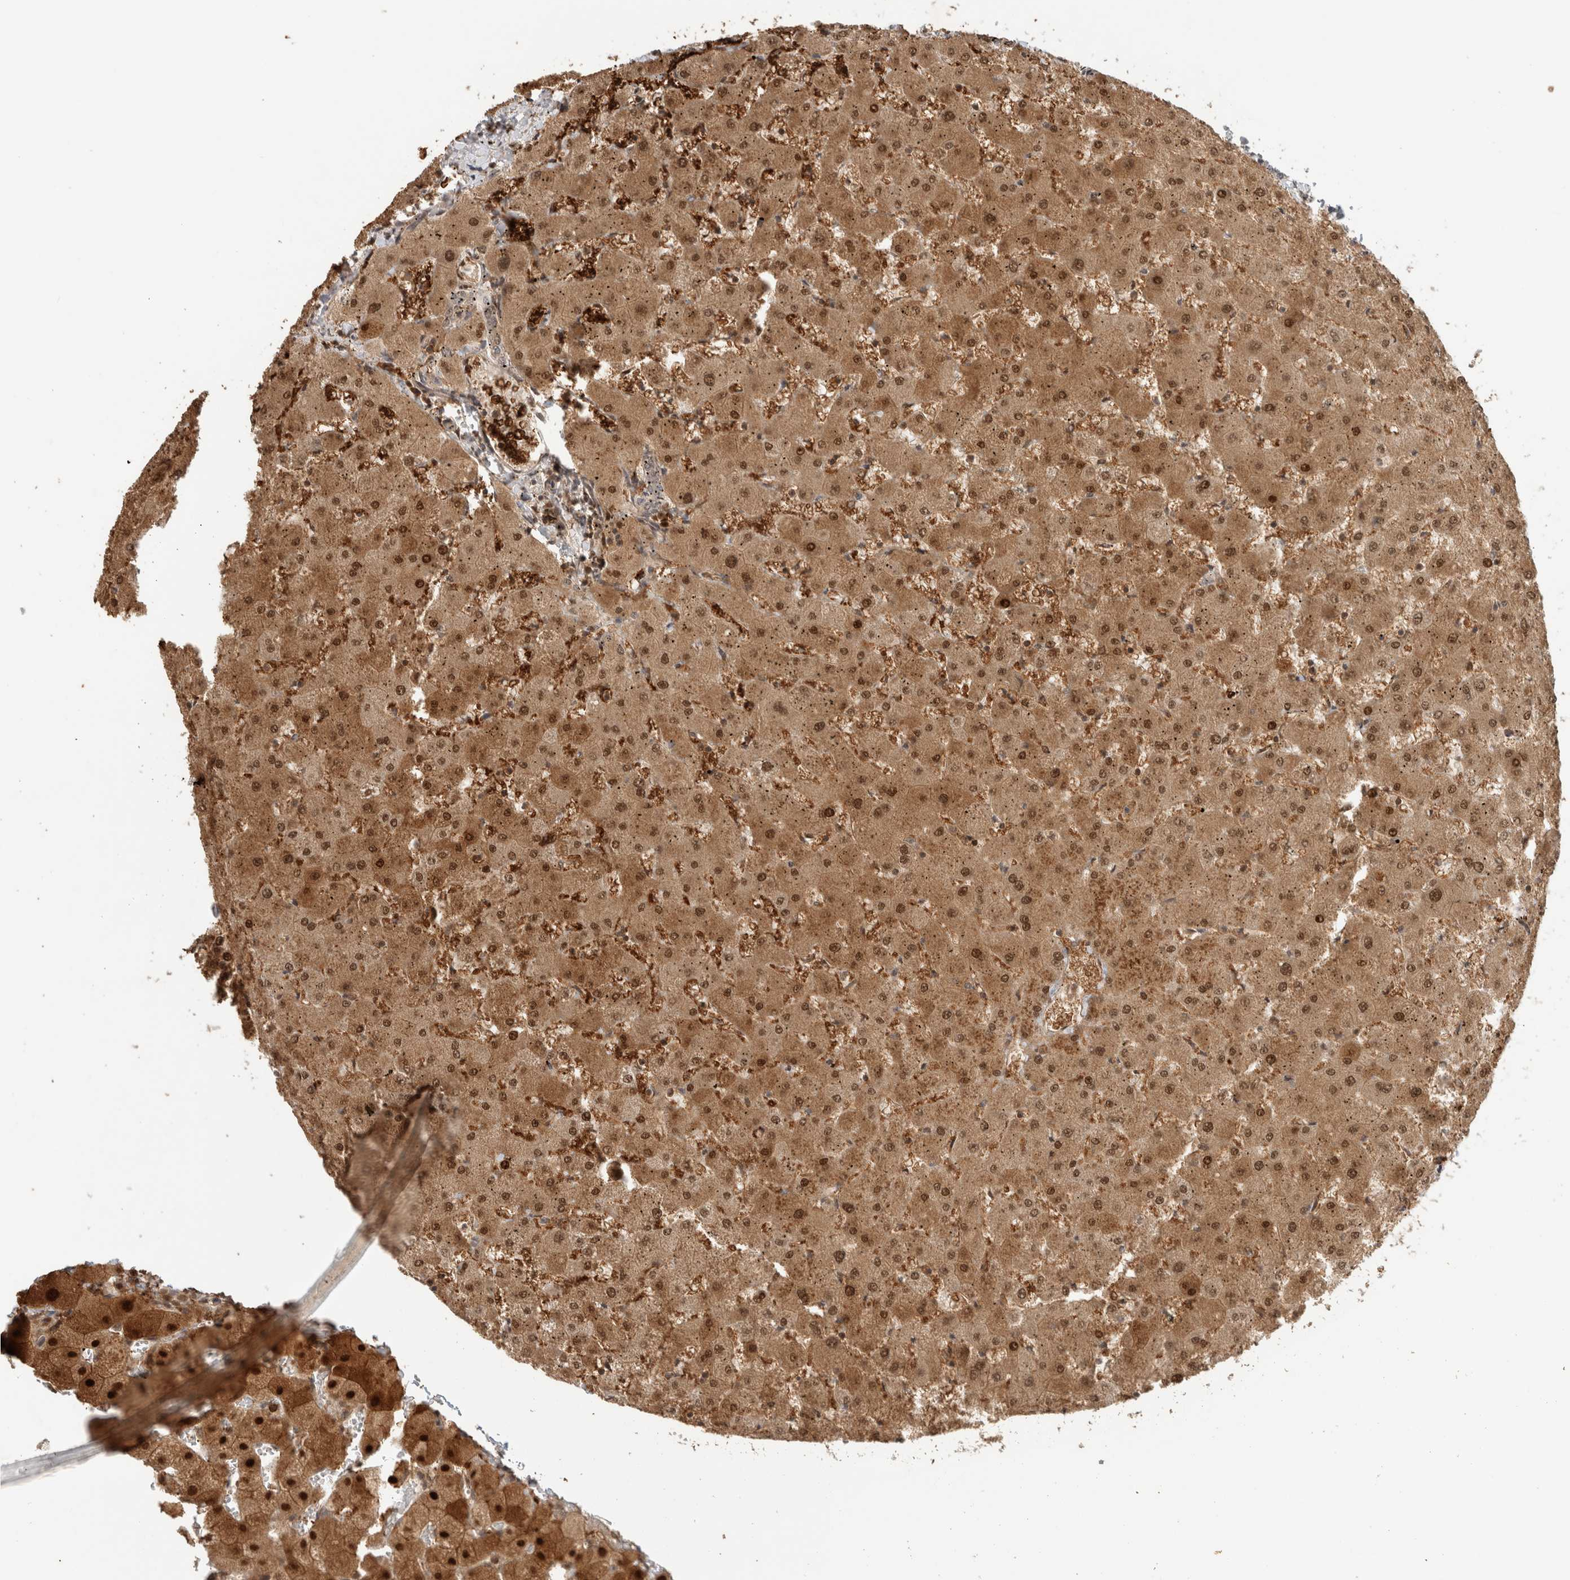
{"staining": {"intensity": "weak", "quantity": ">75%", "location": "cytoplasmic/membranous"}, "tissue": "liver", "cell_type": "Cholangiocytes", "image_type": "normal", "snomed": [{"axis": "morphology", "description": "Normal tissue, NOS"}, {"axis": "topography", "description": "Liver"}], "caption": "Cholangiocytes show weak cytoplasmic/membranous staining in approximately >75% of cells in benign liver.", "gene": "SNRNP40", "patient": {"sex": "female", "age": 63}}